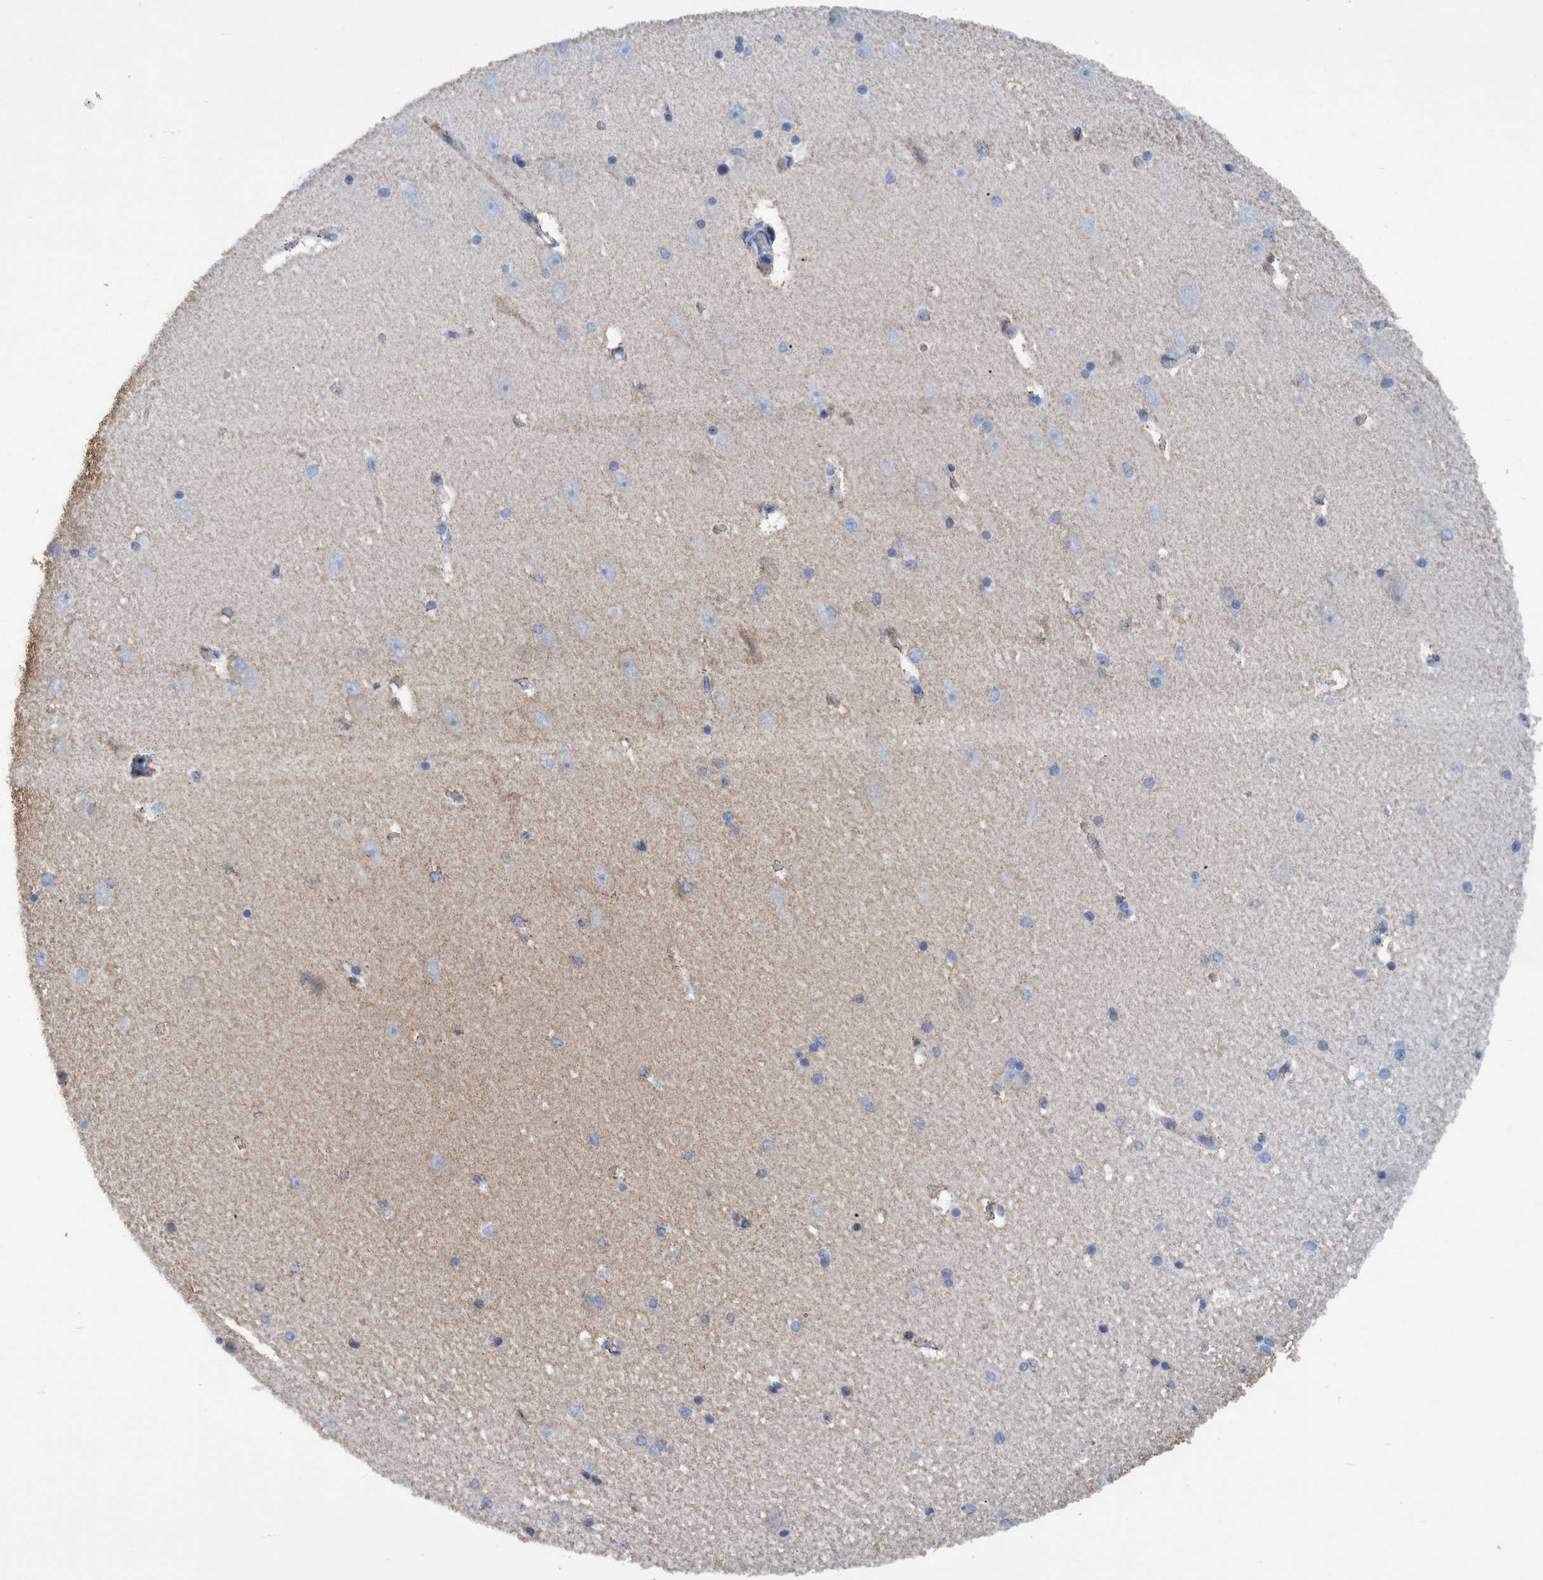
{"staining": {"intensity": "negative", "quantity": "none", "location": "none"}, "tissue": "hippocampus", "cell_type": "Glial cells", "image_type": "normal", "snomed": [{"axis": "morphology", "description": "Normal tissue, NOS"}, {"axis": "topography", "description": "Hippocampus"}], "caption": "Hippocampus stained for a protein using immunohistochemistry (IHC) reveals no staining glial cells.", "gene": "BZW2", "patient": {"sex": "female", "age": 54}}